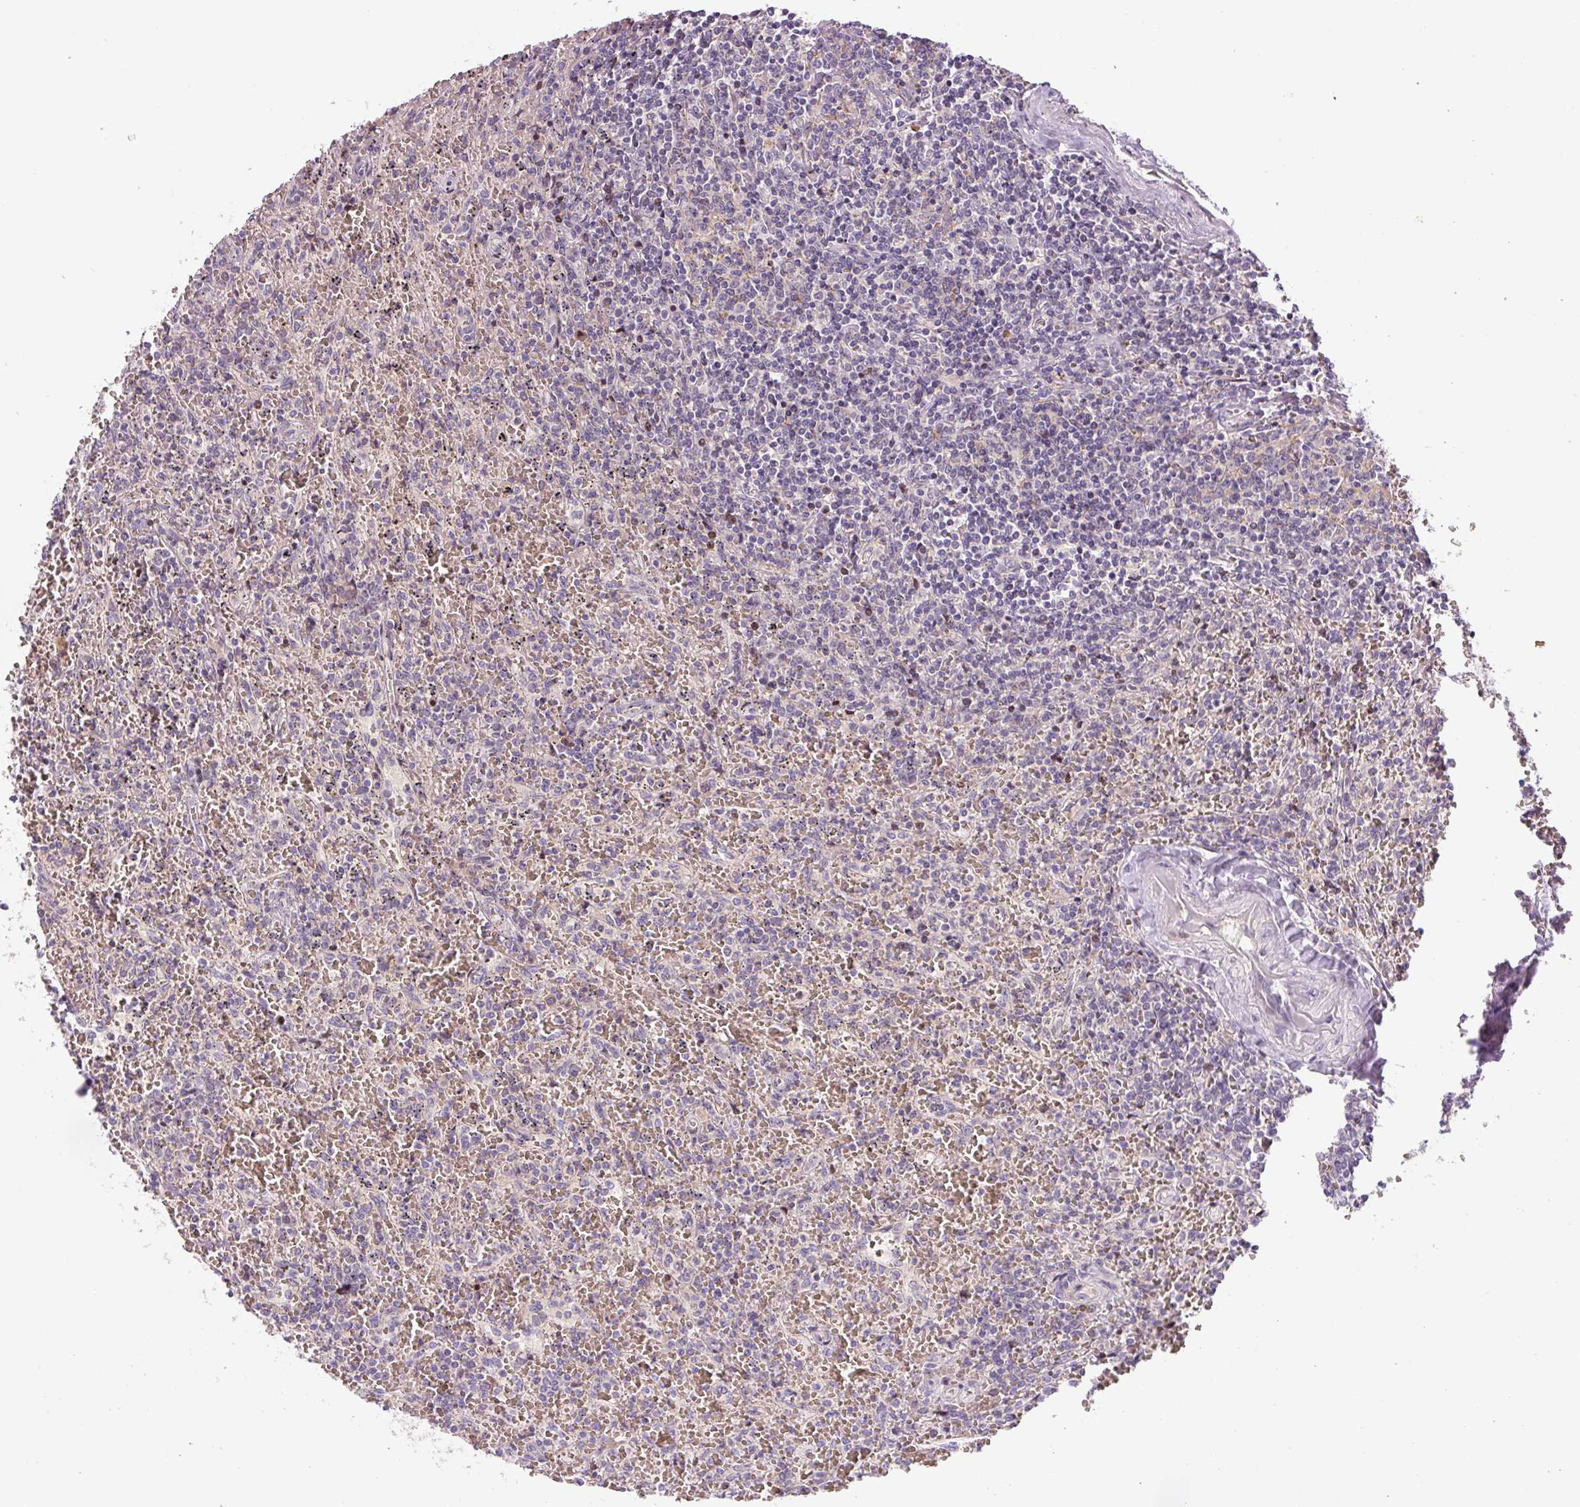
{"staining": {"intensity": "negative", "quantity": "none", "location": "none"}, "tissue": "lymphoma", "cell_type": "Tumor cells", "image_type": "cancer", "snomed": [{"axis": "morphology", "description": "Malignant lymphoma, non-Hodgkin's type, Low grade"}, {"axis": "topography", "description": "Spleen"}], "caption": "Immunohistochemical staining of lymphoma demonstrates no significant positivity in tumor cells.", "gene": "YIF1B", "patient": {"sex": "female", "age": 64}}